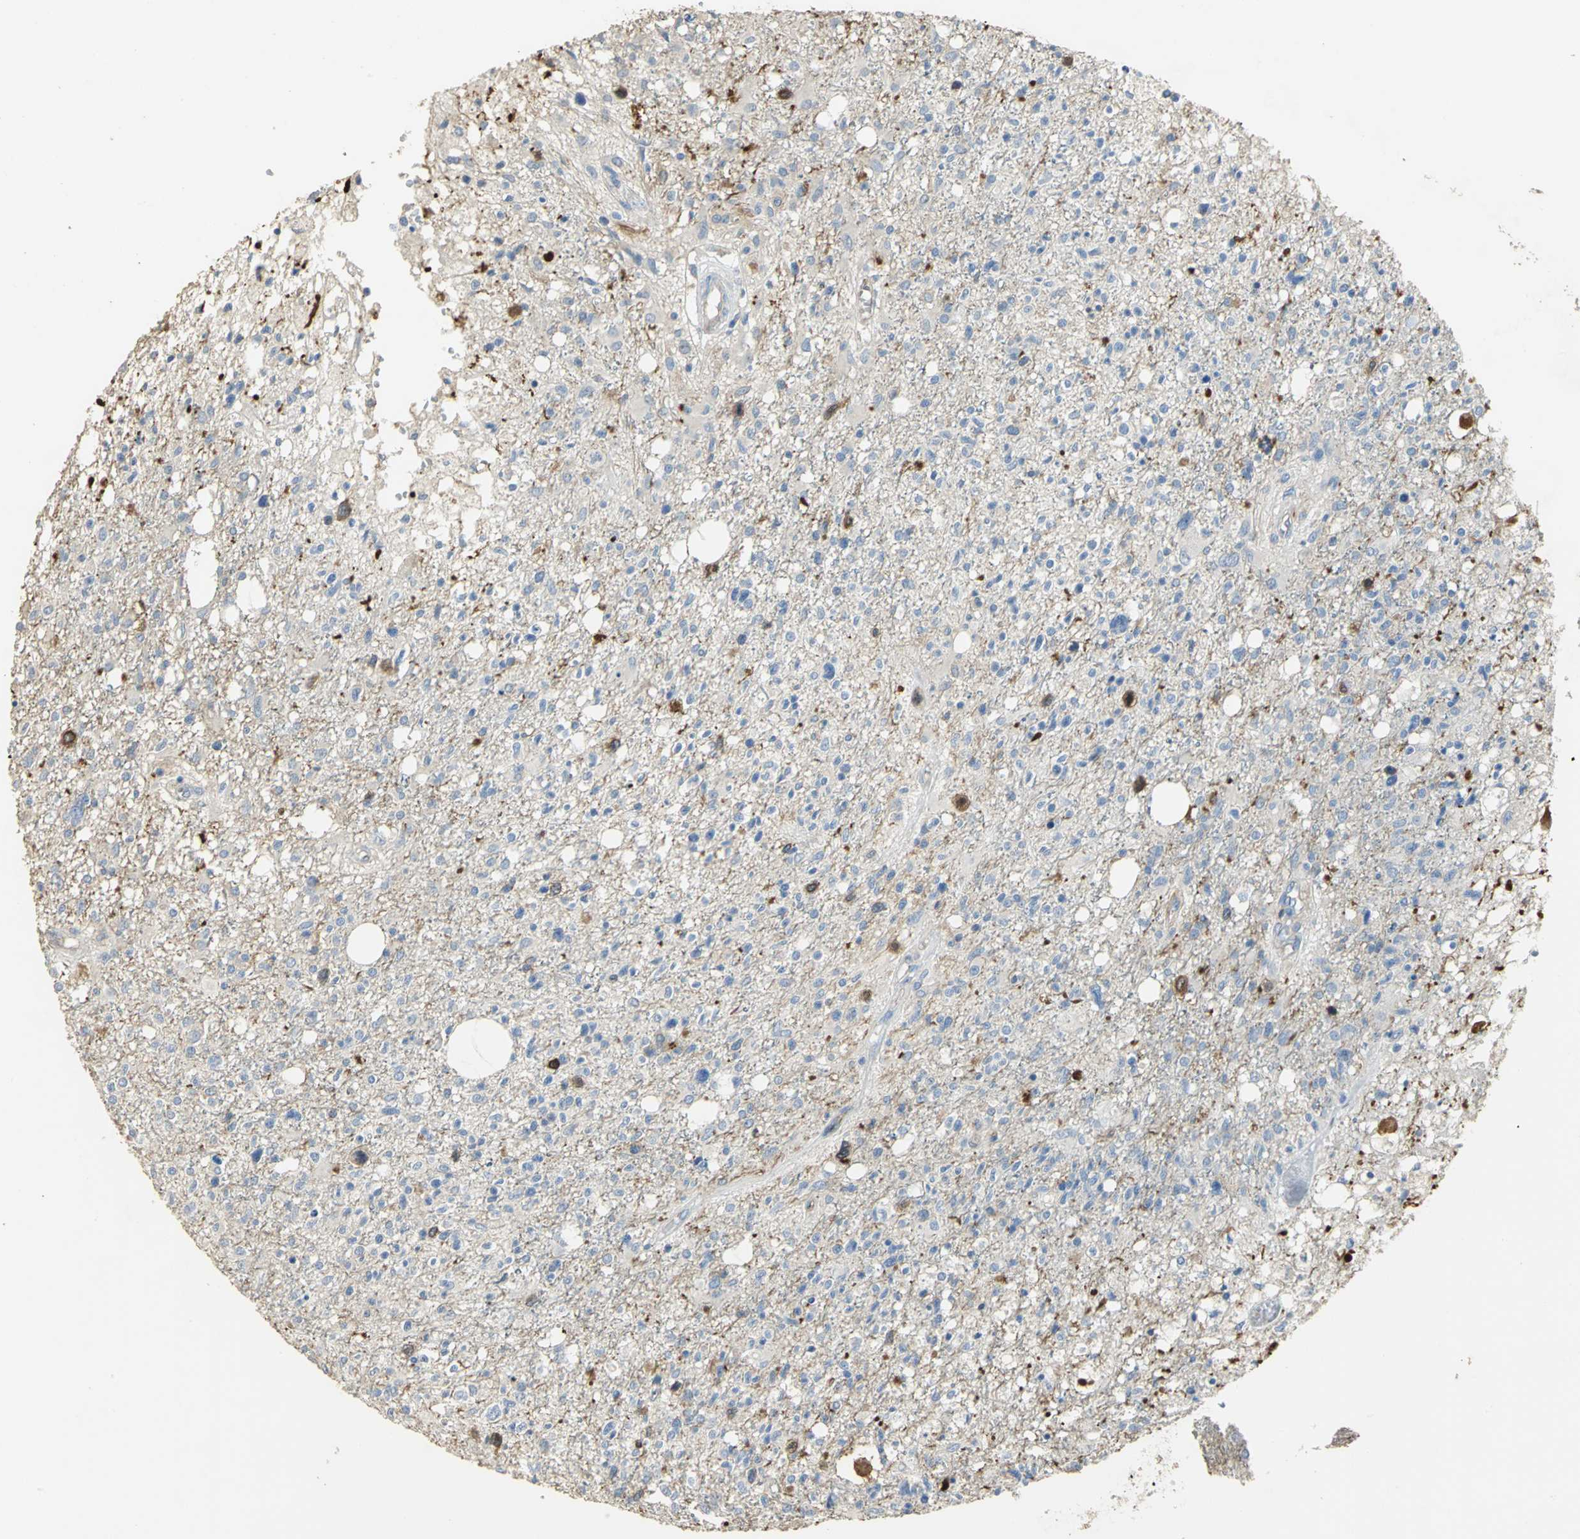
{"staining": {"intensity": "strong", "quantity": "<25%", "location": "cytoplasmic/membranous"}, "tissue": "glioma", "cell_type": "Tumor cells", "image_type": "cancer", "snomed": [{"axis": "morphology", "description": "Glioma, malignant, High grade"}, {"axis": "topography", "description": "Cerebral cortex"}], "caption": "Glioma stained for a protein (brown) exhibits strong cytoplasmic/membranous positive staining in about <25% of tumor cells.", "gene": "DLGAP5", "patient": {"sex": "male", "age": 76}}